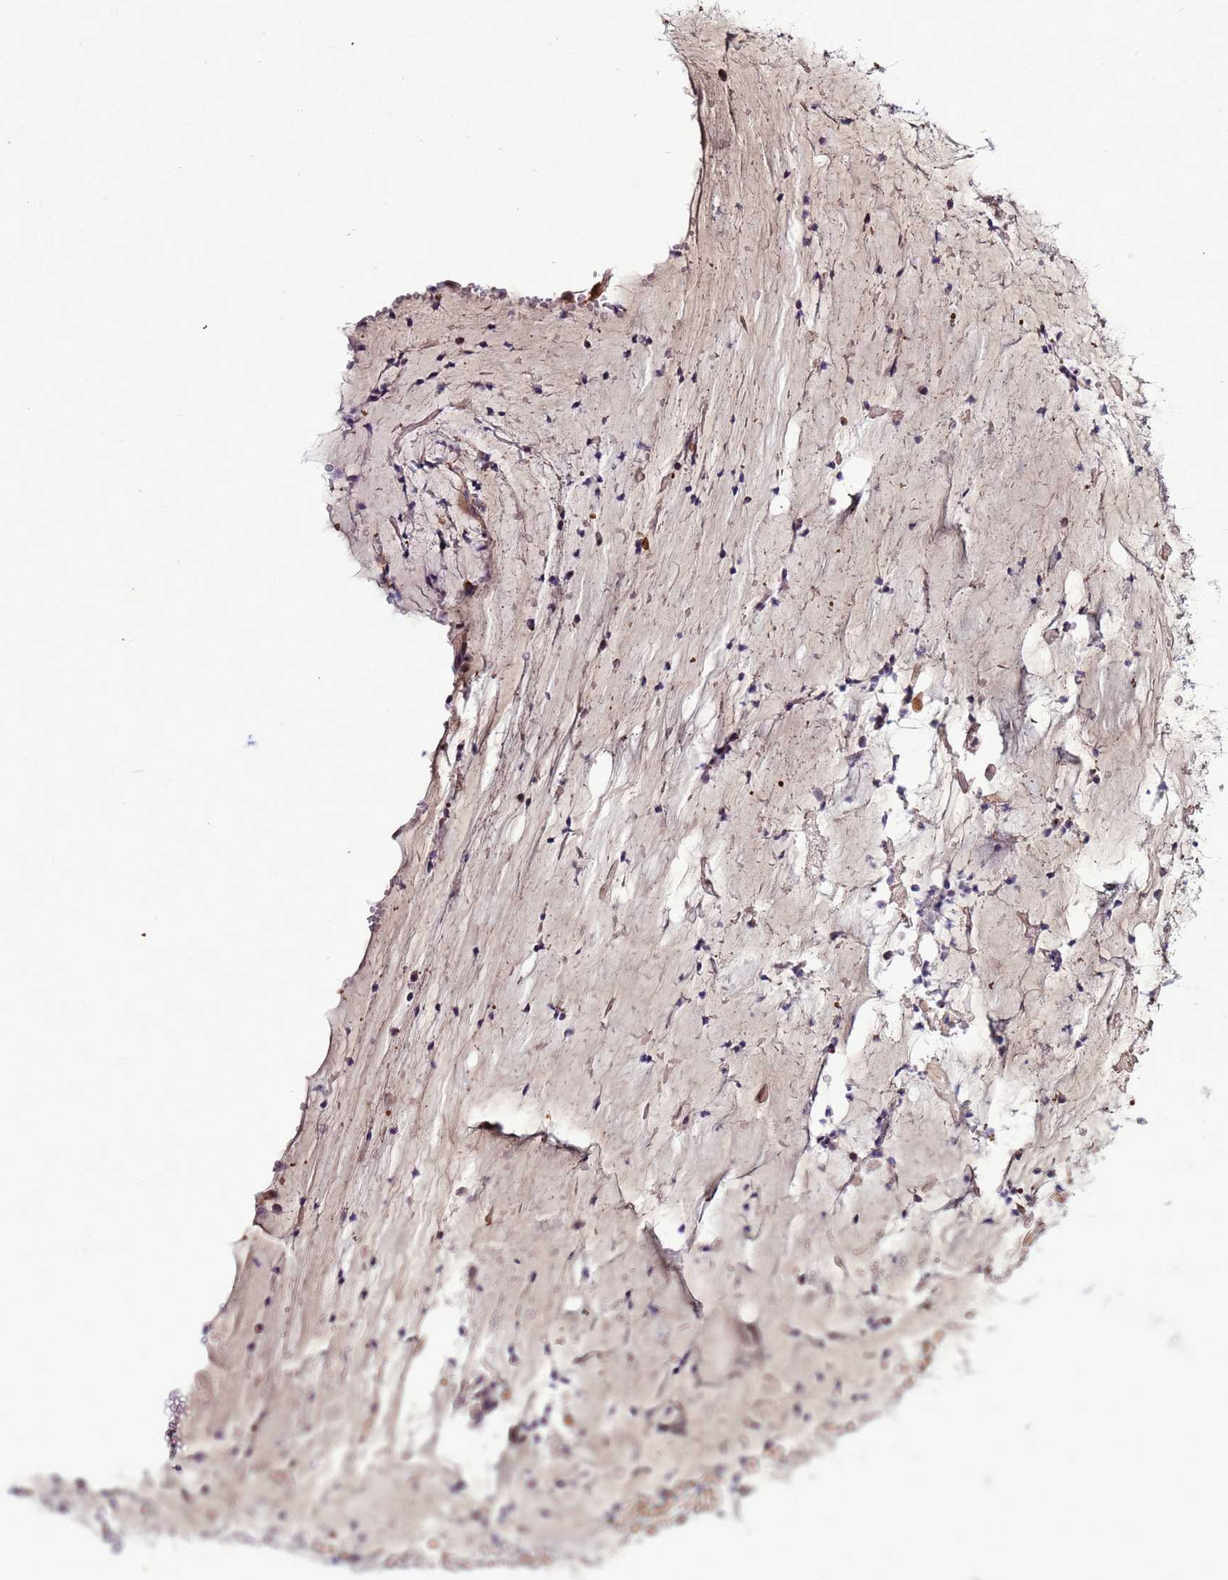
{"staining": {"intensity": "weak", "quantity": "25%-75%", "location": "cytoplasmic/membranous"}, "tissue": "adipose tissue", "cell_type": "Adipocytes", "image_type": "normal", "snomed": [{"axis": "morphology", "description": "Normal tissue, NOS"}, {"axis": "topography", "description": "Lymph node"}, {"axis": "topography", "description": "Cartilage tissue"}, {"axis": "topography", "description": "Bronchus"}], "caption": "A low amount of weak cytoplasmic/membranous expression is seen in about 25%-75% of adipocytes in normal adipose tissue.", "gene": "NOL8", "patient": {"sex": "male", "age": 63}}